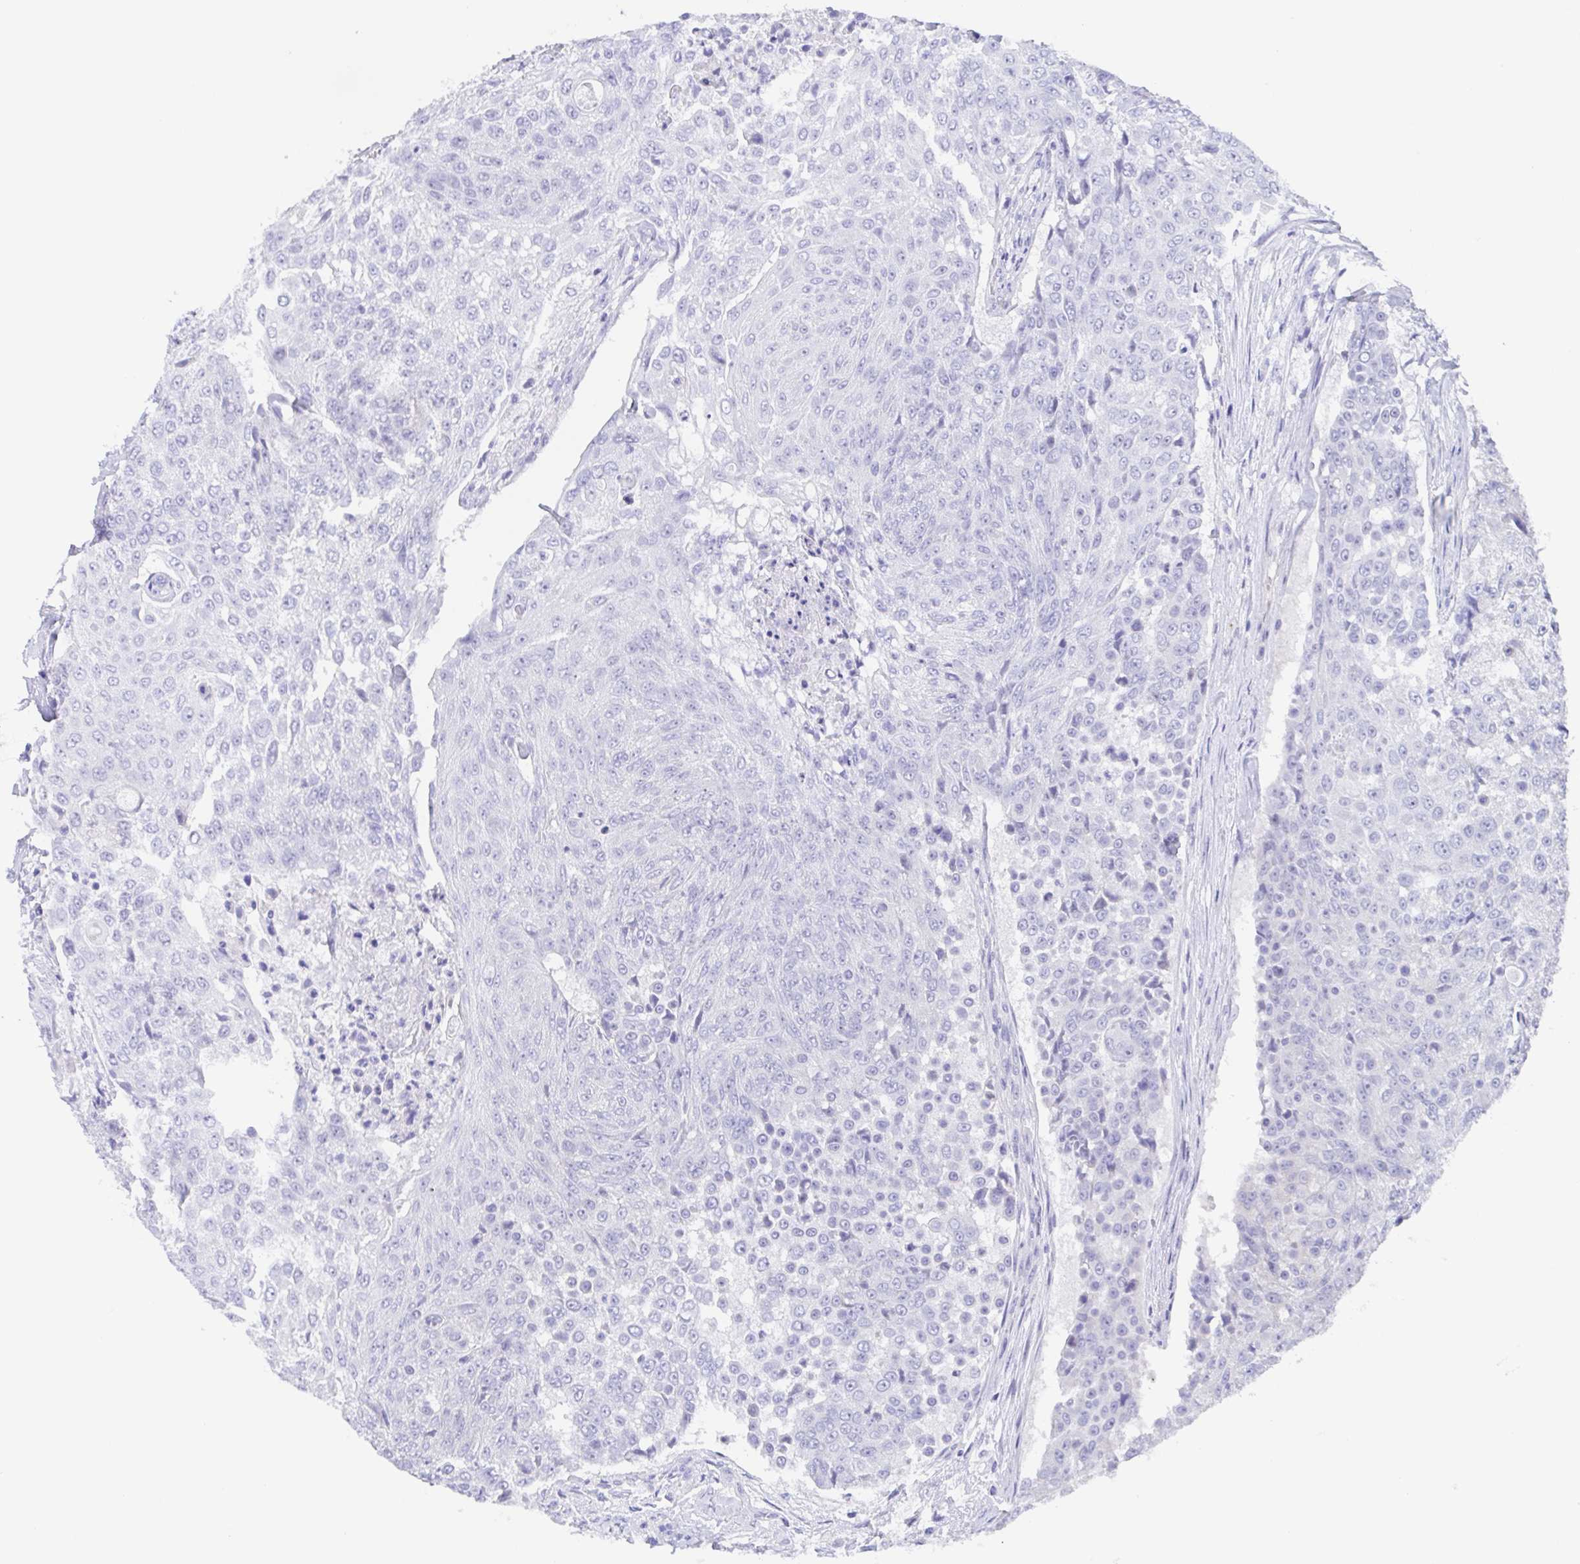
{"staining": {"intensity": "negative", "quantity": "none", "location": "none"}, "tissue": "urothelial cancer", "cell_type": "Tumor cells", "image_type": "cancer", "snomed": [{"axis": "morphology", "description": "Urothelial carcinoma, High grade"}, {"axis": "topography", "description": "Urinary bladder"}], "caption": "The histopathology image shows no staining of tumor cells in high-grade urothelial carcinoma.", "gene": "MUCL3", "patient": {"sex": "female", "age": 63}}